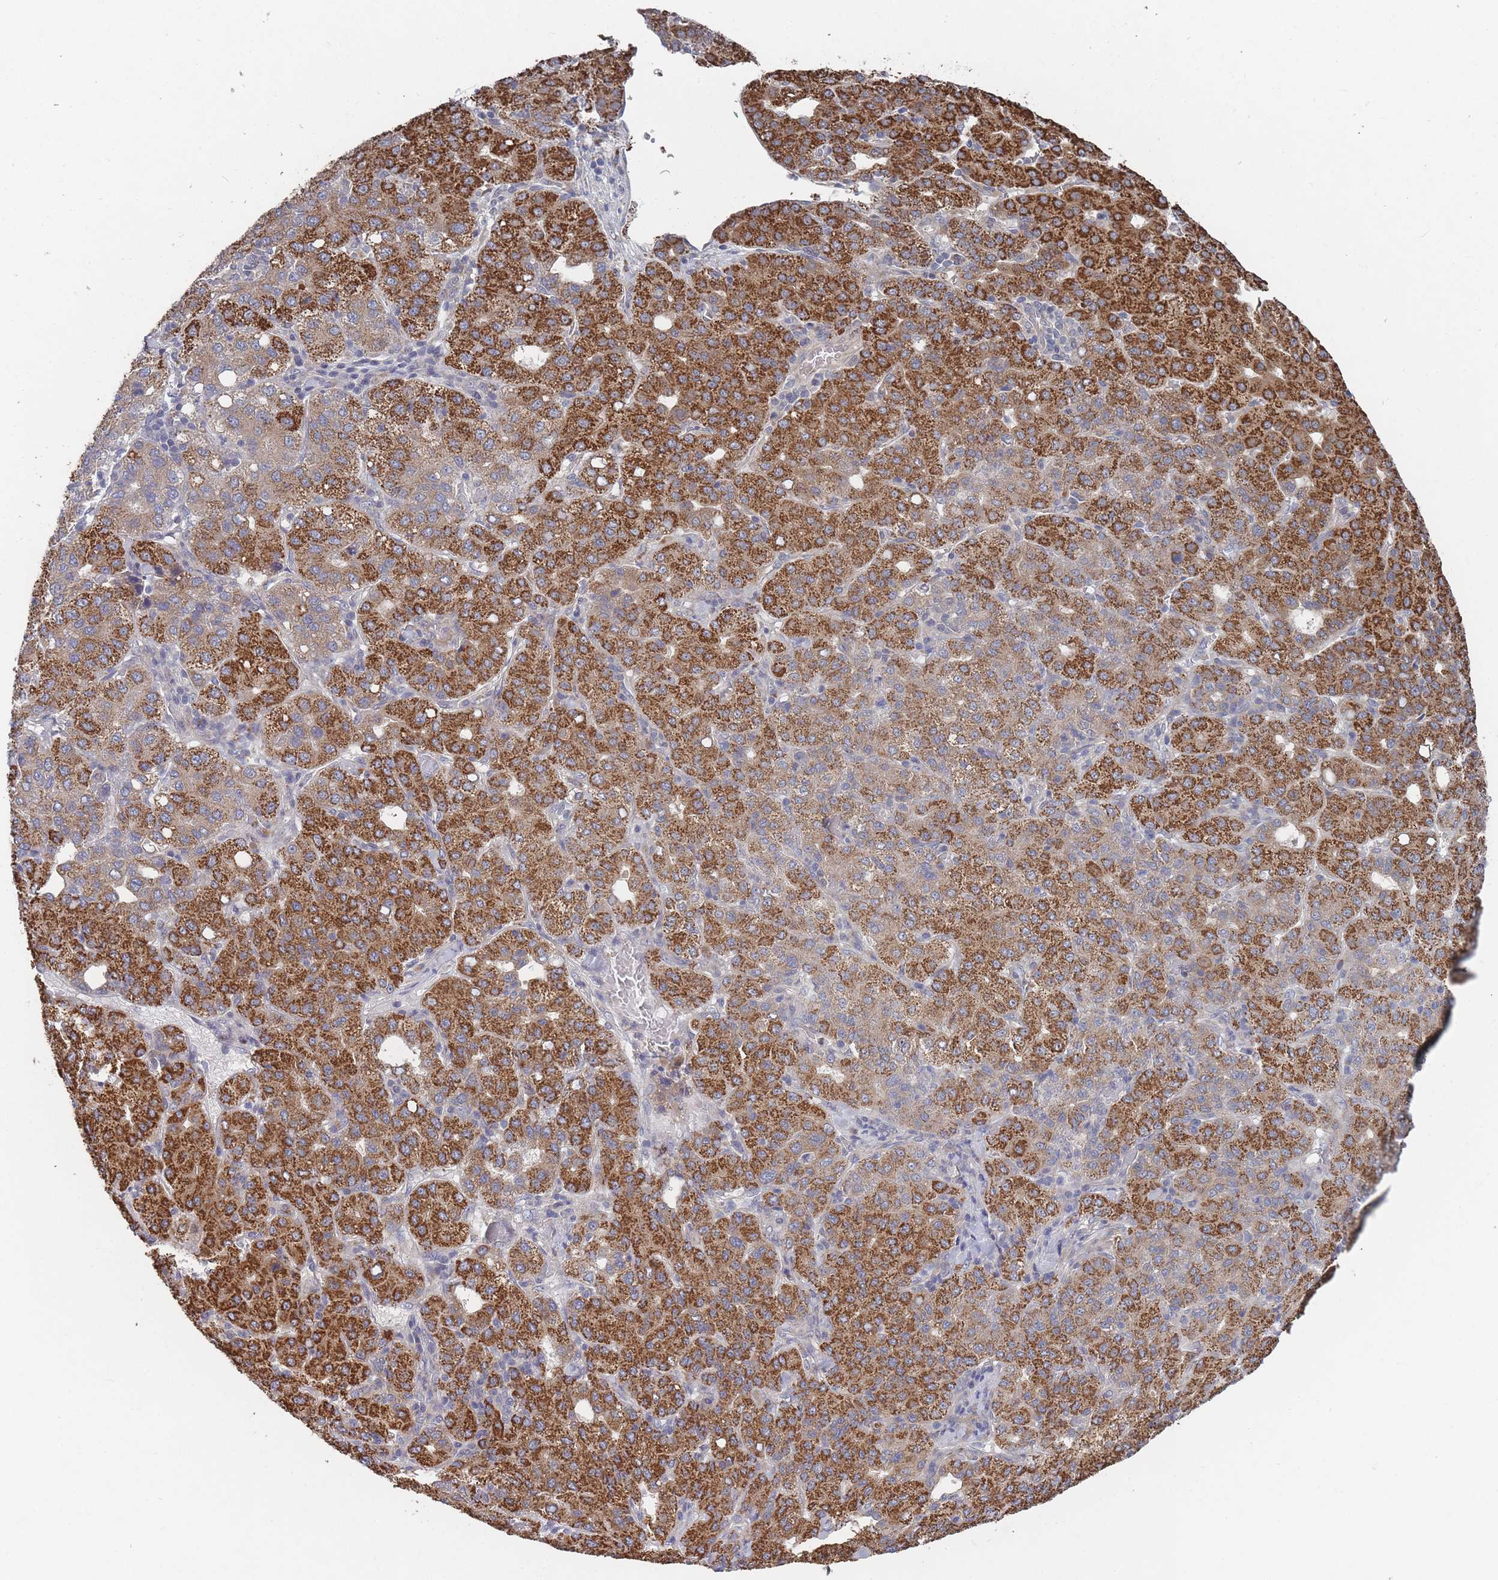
{"staining": {"intensity": "strong", "quantity": ">75%", "location": "cytoplasmic/membranous"}, "tissue": "liver cancer", "cell_type": "Tumor cells", "image_type": "cancer", "snomed": [{"axis": "morphology", "description": "Carcinoma, Hepatocellular, NOS"}, {"axis": "topography", "description": "Liver"}], "caption": "DAB (3,3'-diaminobenzidine) immunohistochemical staining of human liver cancer reveals strong cytoplasmic/membranous protein staining in approximately >75% of tumor cells. (Stains: DAB (3,3'-diaminobenzidine) in brown, nuclei in blue, Microscopy: brightfield microscopy at high magnification).", "gene": "SLC35F5", "patient": {"sex": "male", "age": 65}}